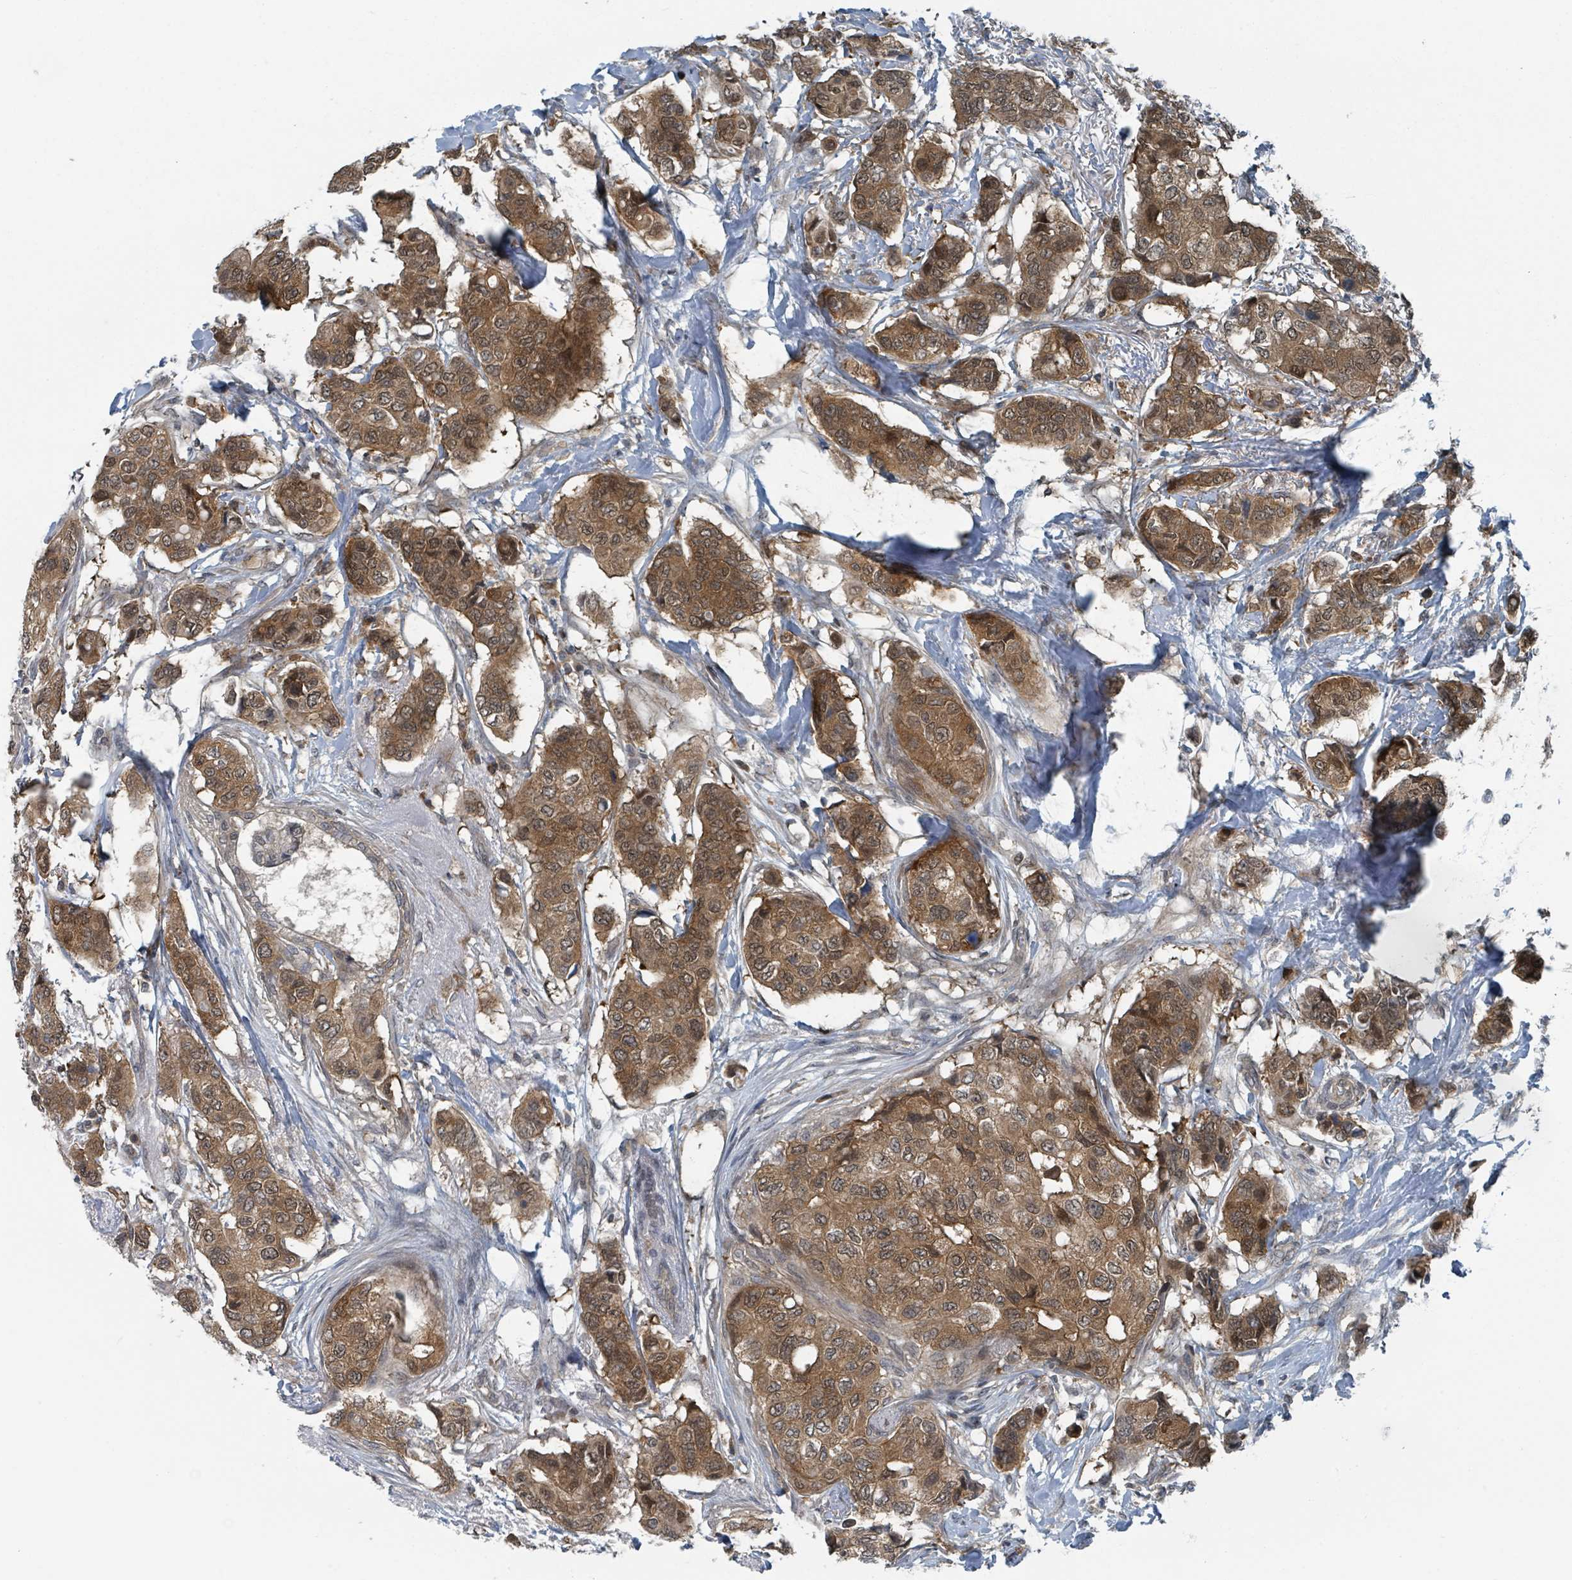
{"staining": {"intensity": "moderate", "quantity": ">75%", "location": "cytoplasmic/membranous,nuclear"}, "tissue": "breast cancer", "cell_type": "Tumor cells", "image_type": "cancer", "snomed": [{"axis": "morphology", "description": "Lobular carcinoma"}, {"axis": "topography", "description": "Breast"}], "caption": "Immunohistochemical staining of human breast lobular carcinoma exhibits medium levels of moderate cytoplasmic/membranous and nuclear protein staining in about >75% of tumor cells.", "gene": "GOLGA7", "patient": {"sex": "female", "age": 51}}